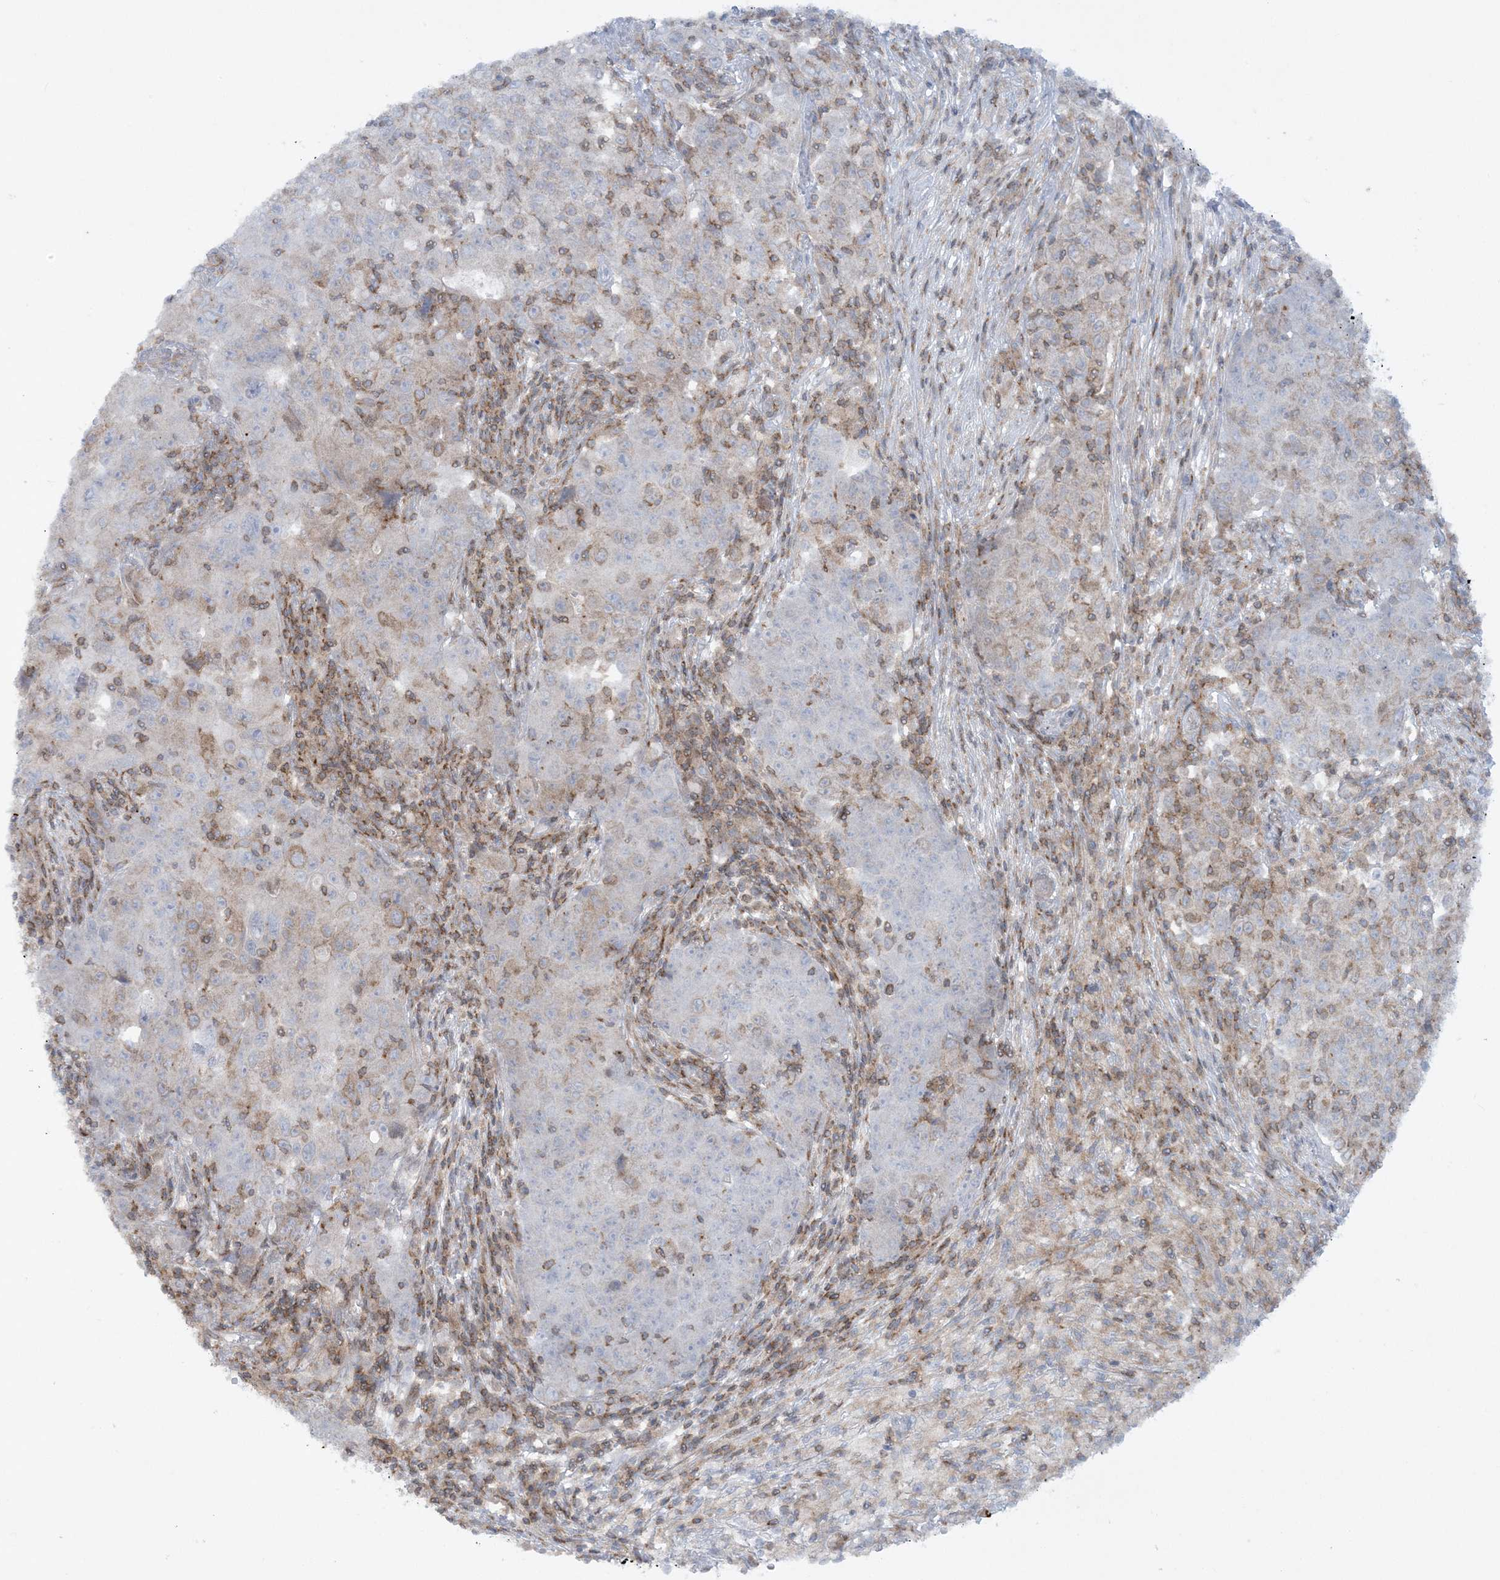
{"staining": {"intensity": "moderate", "quantity": "<25%", "location": "cytoplasmic/membranous"}, "tissue": "ovarian cancer", "cell_type": "Tumor cells", "image_type": "cancer", "snomed": [{"axis": "morphology", "description": "Carcinoma, endometroid"}, {"axis": "topography", "description": "Ovary"}], "caption": "Human endometroid carcinoma (ovarian) stained for a protein (brown) shows moderate cytoplasmic/membranous positive positivity in about <25% of tumor cells.", "gene": "ARHGAP30", "patient": {"sex": "female", "age": 42}}